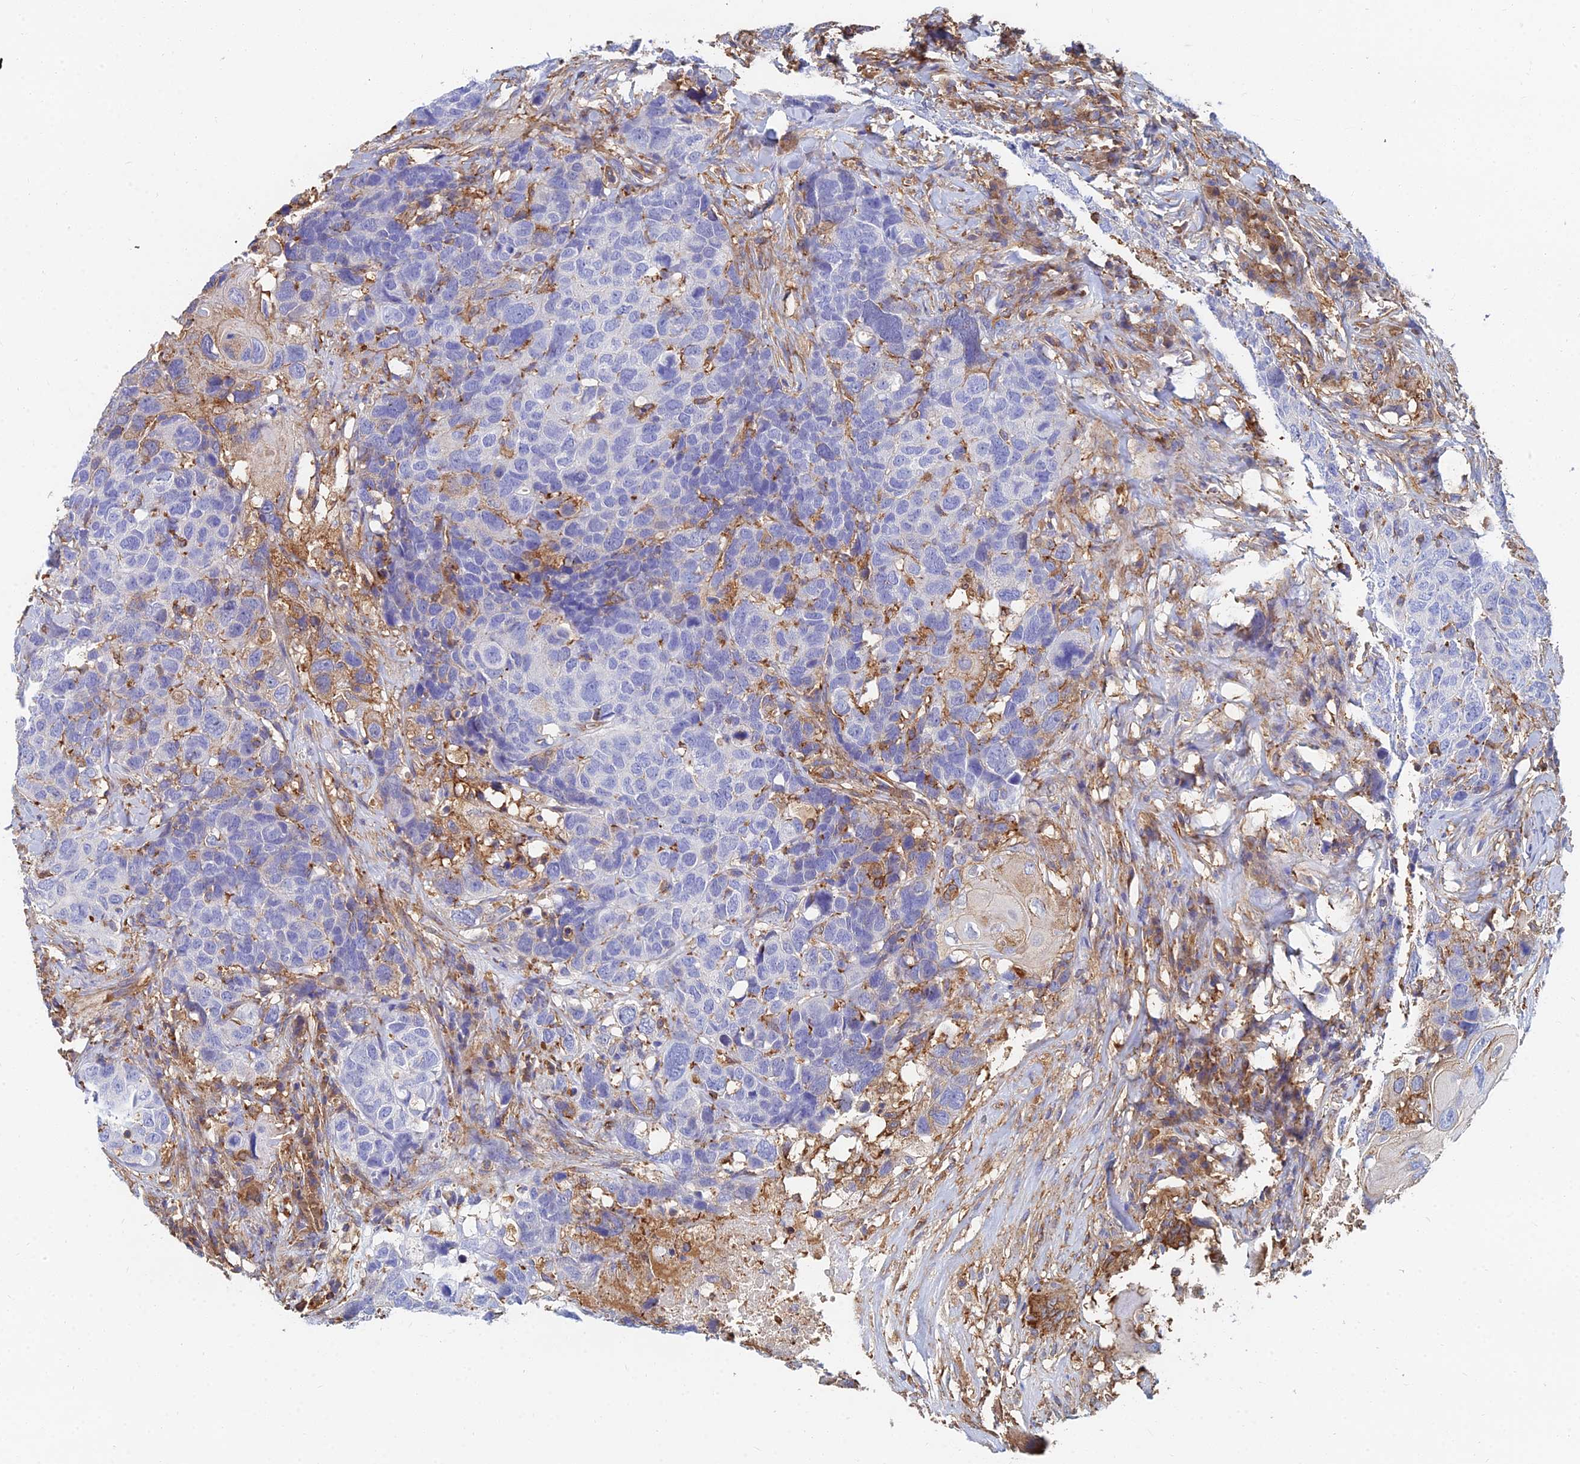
{"staining": {"intensity": "weak", "quantity": "<25%", "location": "cytoplasmic/membranous"}, "tissue": "head and neck cancer", "cell_type": "Tumor cells", "image_type": "cancer", "snomed": [{"axis": "morphology", "description": "Squamous cell carcinoma, NOS"}, {"axis": "topography", "description": "Head-Neck"}], "caption": "The photomicrograph shows no significant positivity in tumor cells of squamous cell carcinoma (head and neck). (DAB IHC visualized using brightfield microscopy, high magnification).", "gene": "GPR42", "patient": {"sex": "male", "age": 66}}